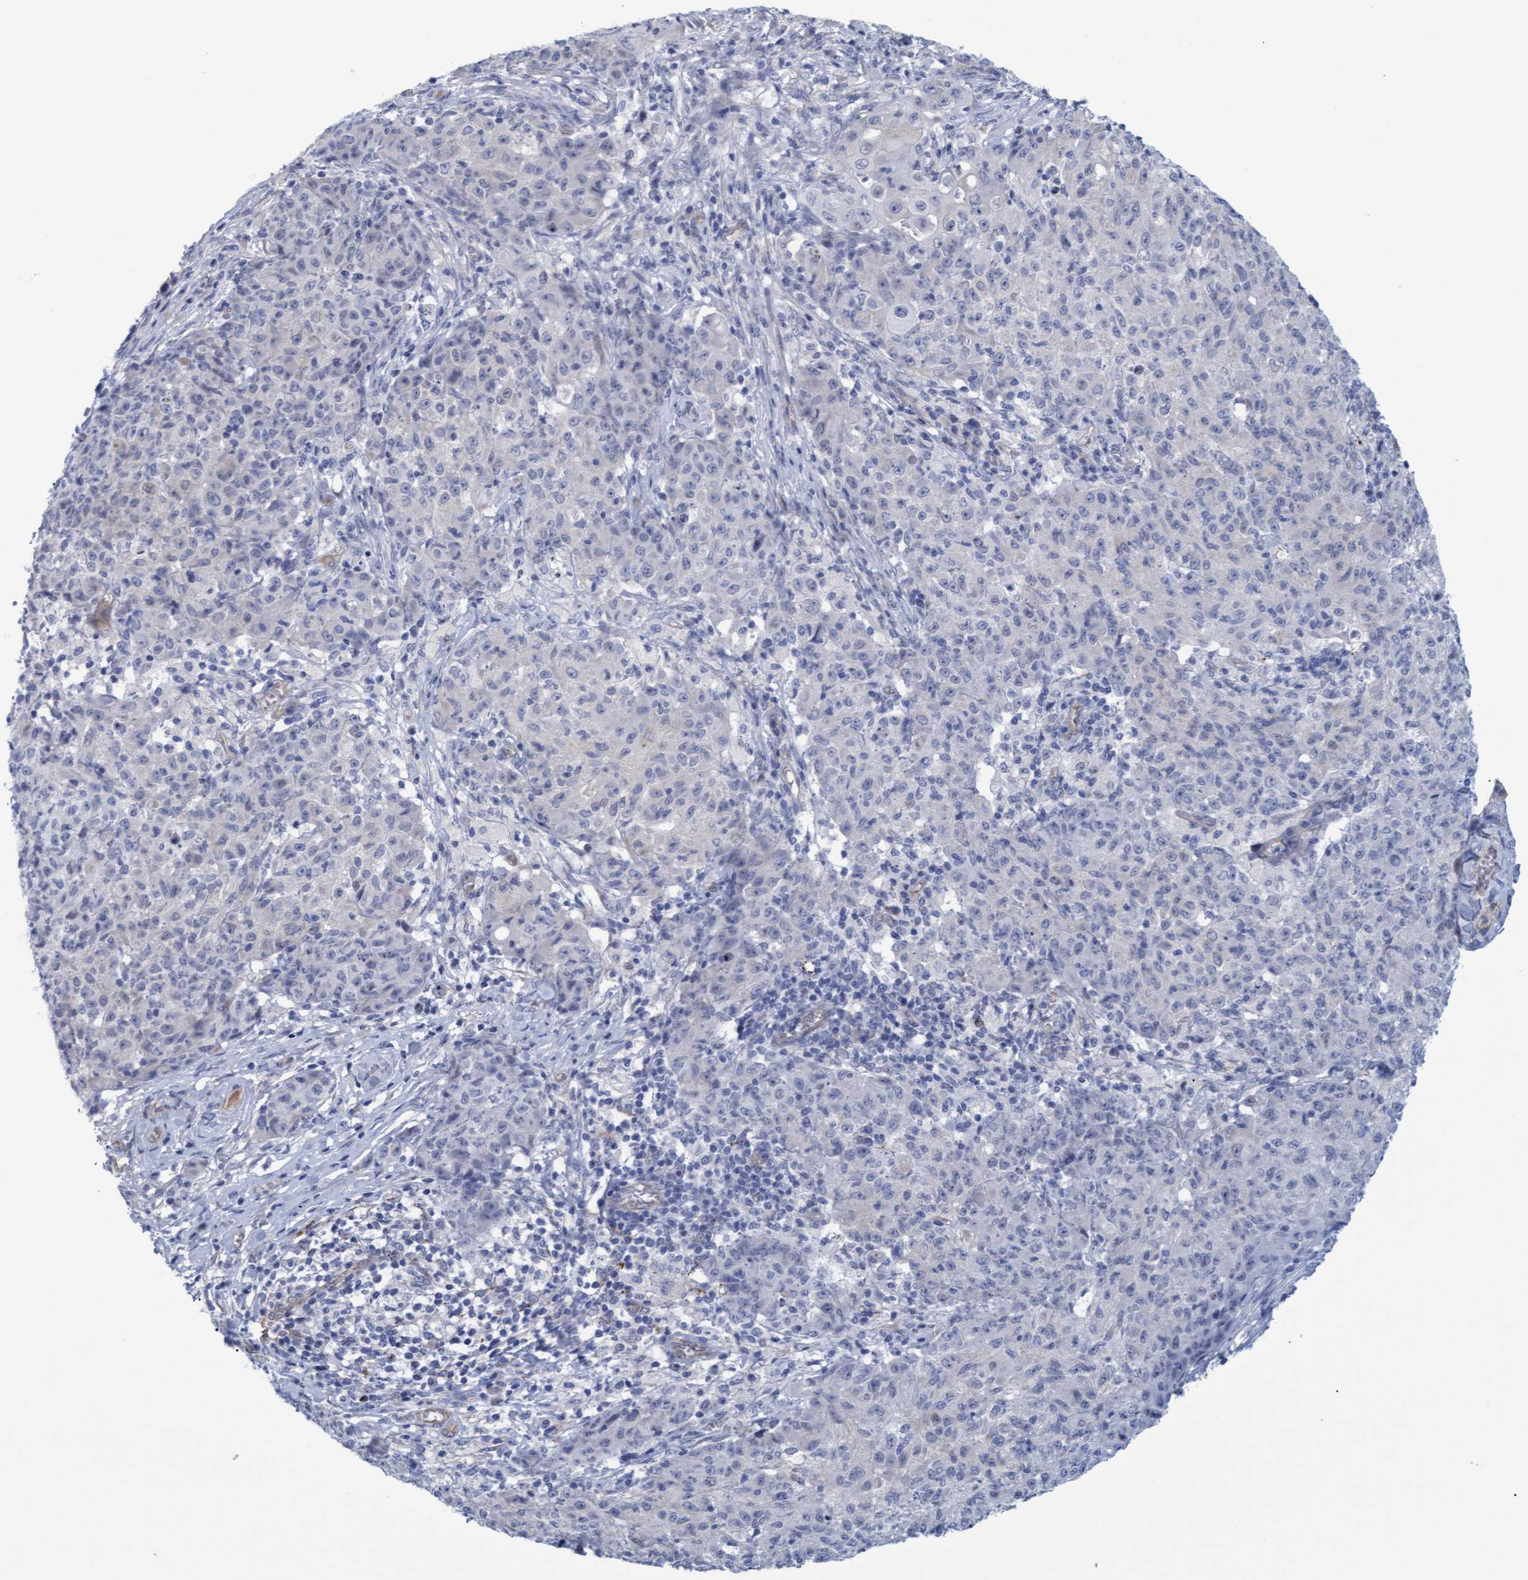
{"staining": {"intensity": "weak", "quantity": "<25%", "location": "cytoplasmic/membranous"}, "tissue": "ovarian cancer", "cell_type": "Tumor cells", "image_type": "cancer", "snomed": [{"axis": "morphology", "description": "Carcinoma, endometroid"}, {"axis": "topography", "description": "Ovary"}], "caption": "A high-resolution micrograph shows immunohistochemistry staining of ovarian endometroid carcinoma, which displays no significant expression in tumor cells.", "gene": "STXBP1", "patient": {"sex": "female", "age": 42}}